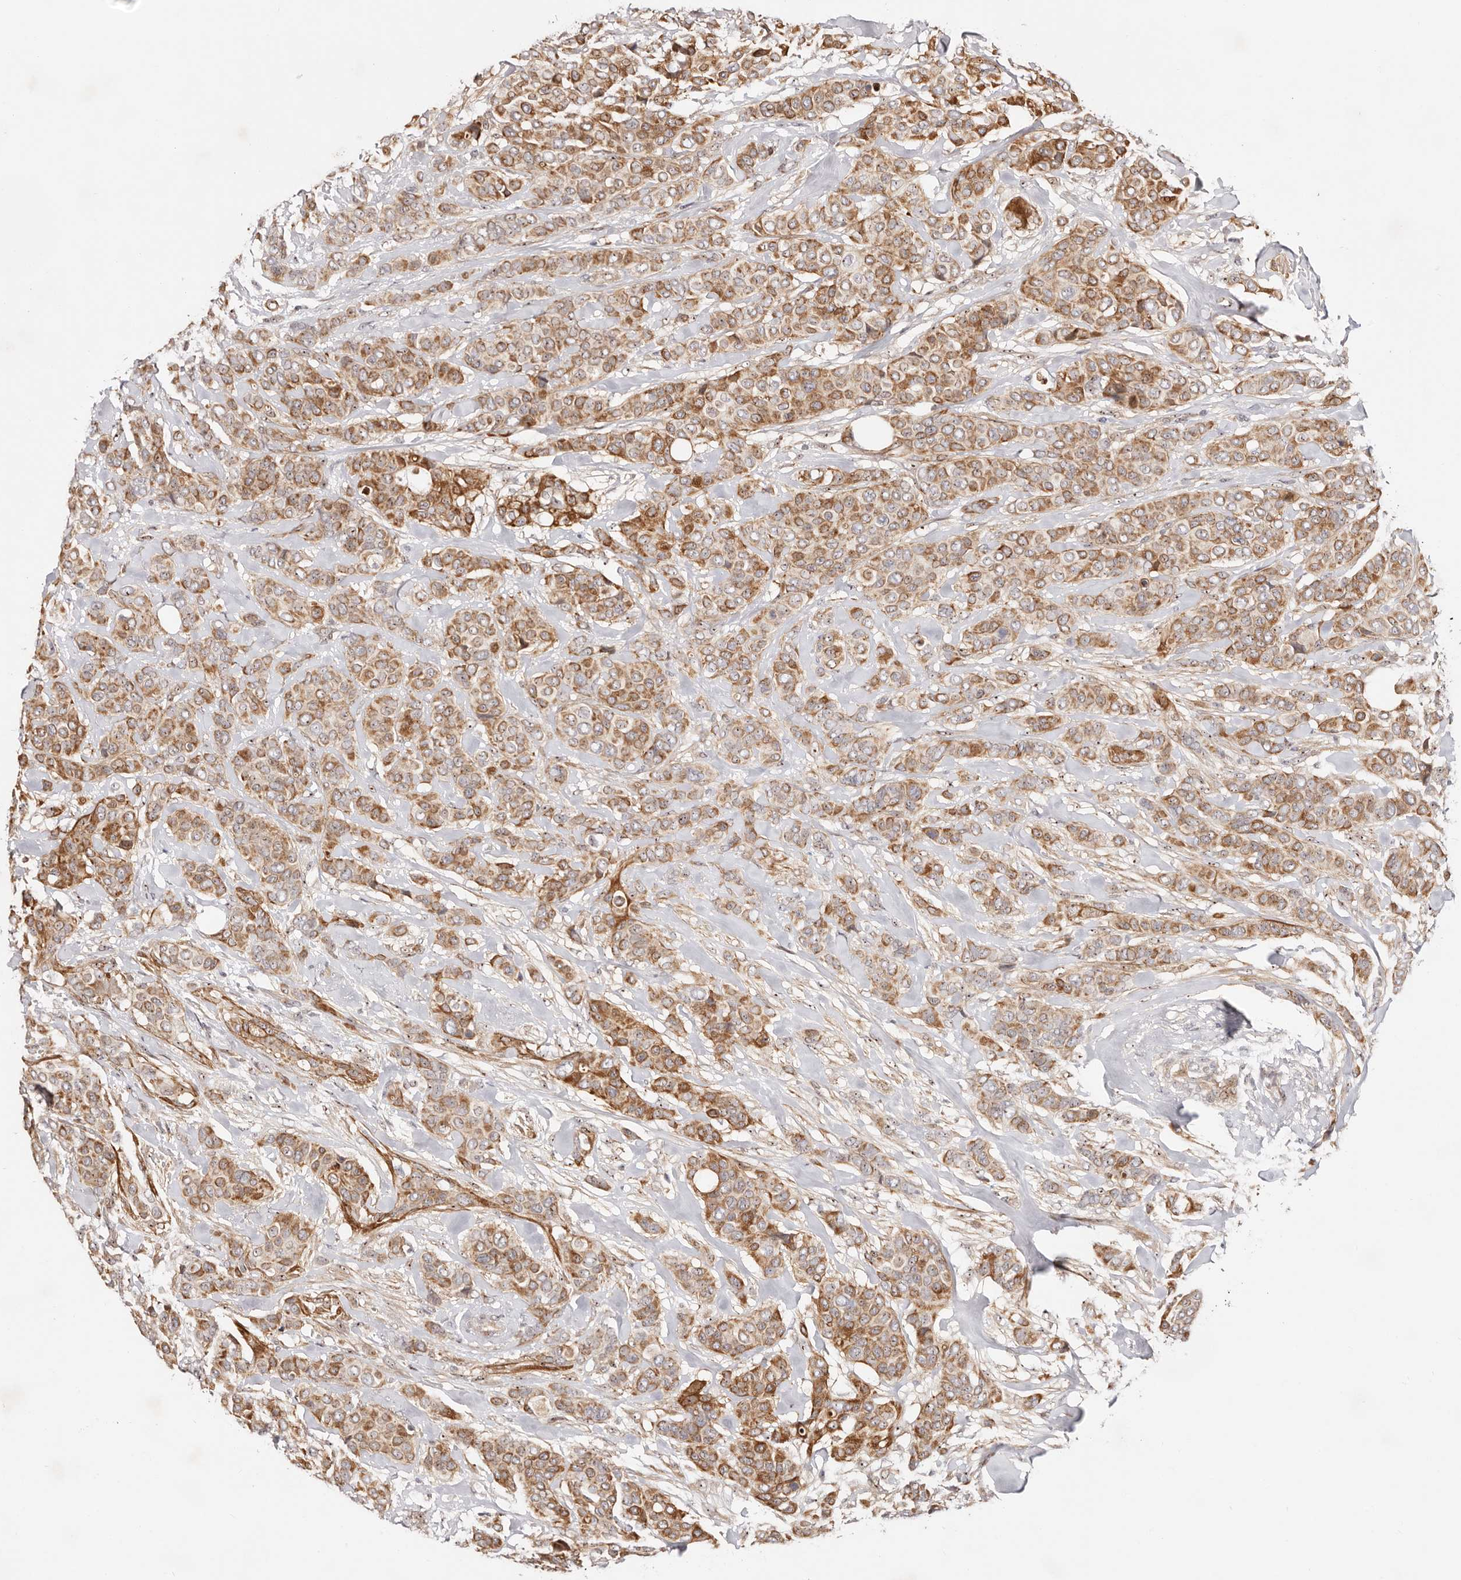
{"staining": {"intensity": "moderate", "quantity": ">75%", "location": "cytoplasmic/membranous"}, "tissue": "breast cancer", "cell_type": "Tumor cells", "image_type": "cancer", "snomed": [{"axis": "morphology", "description": "Lobular carcinoma"}, {"axis": "topography", "description": "Breast"}], "caption": "A brown stain shows moderate cytoplasmic/membranous expression of a protein in lobular carcinoma (breast) tumor cells.", "gene": "ODF2L", "patient": {"sex": "female", "age": 51}}